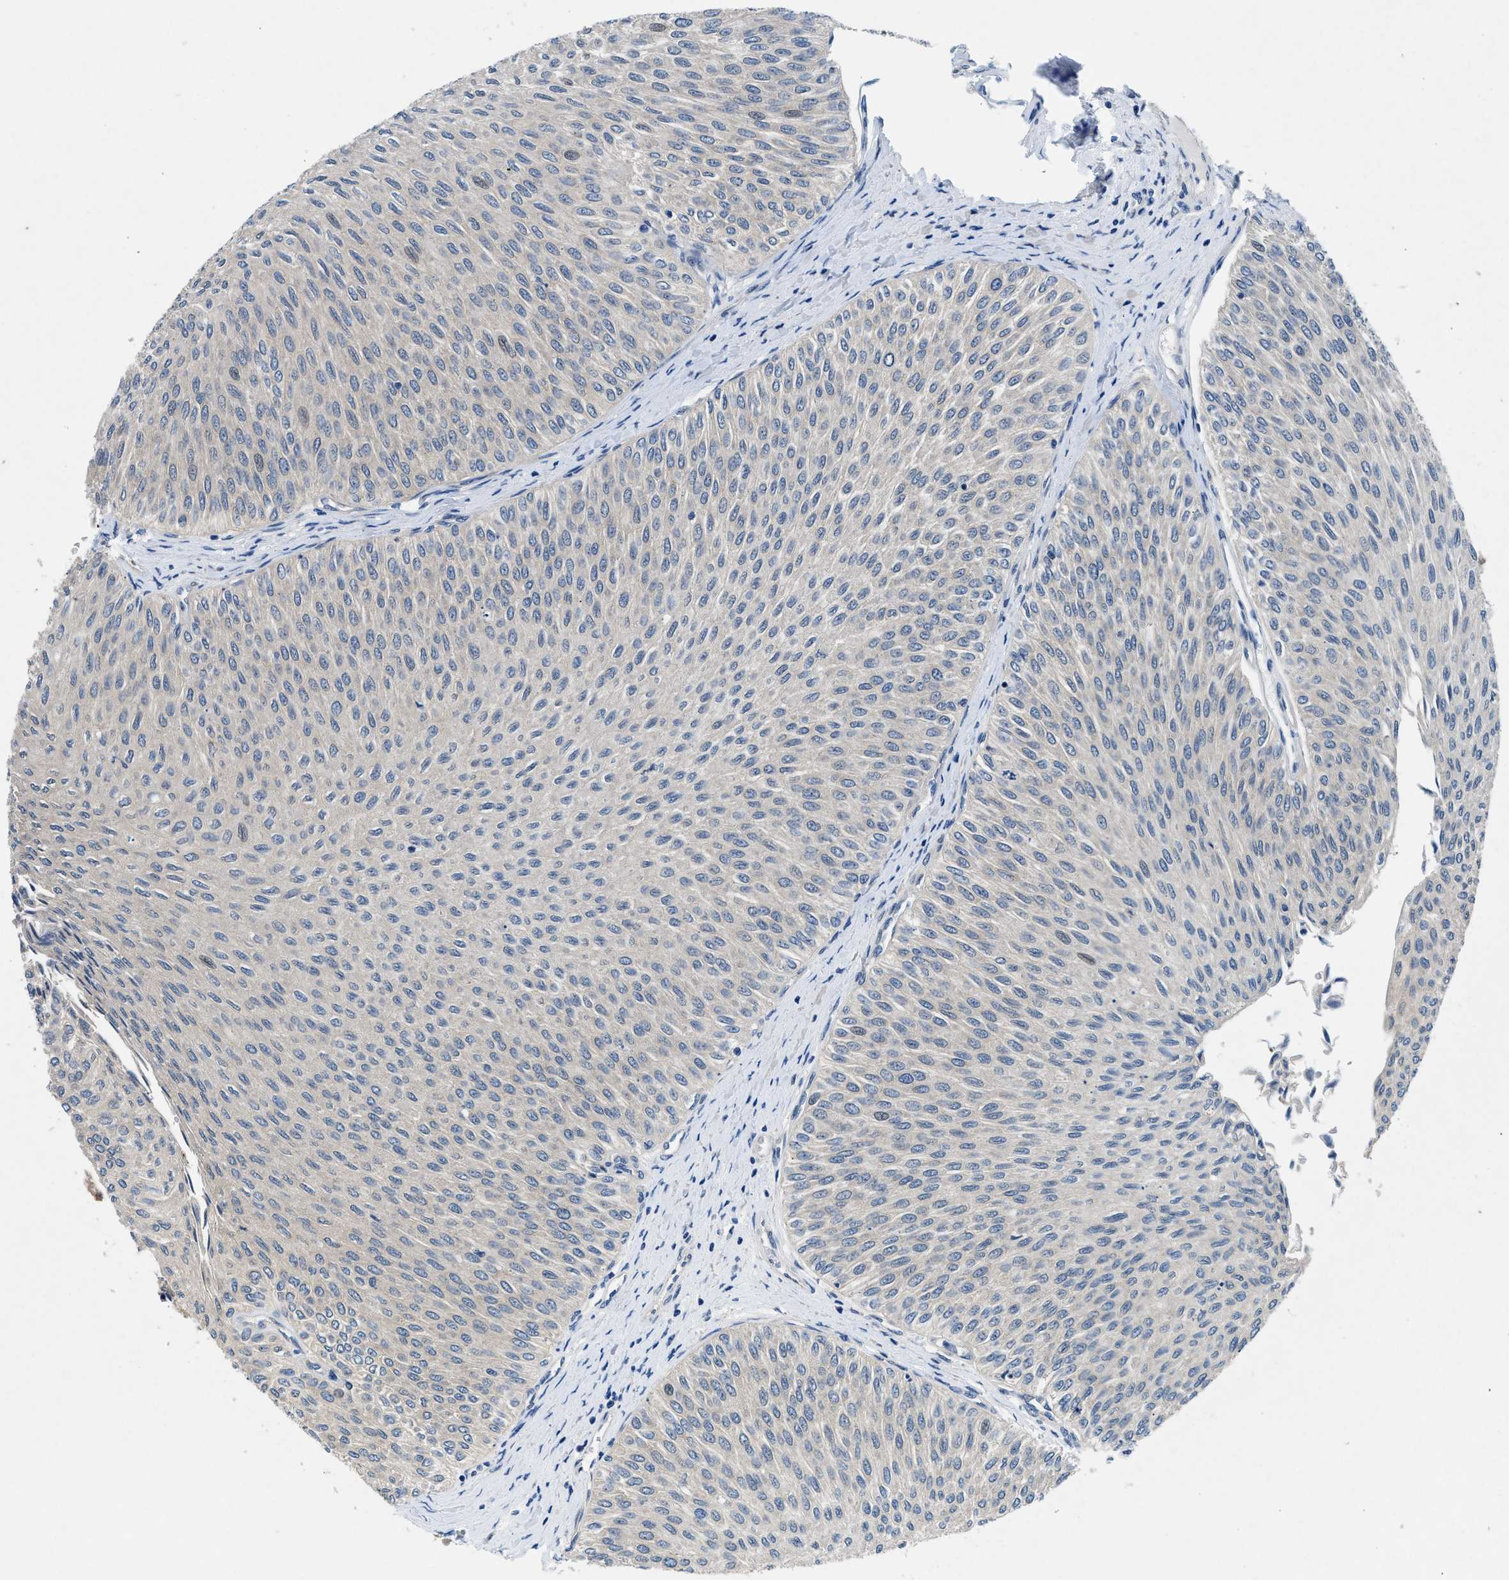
{"staining": {"intensity": "negative", "quantity": "none", "location": "none"}, "tissue": "urothelial cancer", "cell_type": "Tumor cells", "image_type": "cancer", "snomed": [{"axis": "morphology", "description": "Urothelial carcinoma, Low grade"}, {"axis": "topography", "description": "Urinary bladder"}], "caption": "High magnification brightfield microscopy of low-grade urothelial carcinoma stained with DAB (brown) and counterstained with hematoxylin (blue): tumor cells show no significant staining.", "gene": "COPS2", "patient": {"sex": "male", "age": 78}}